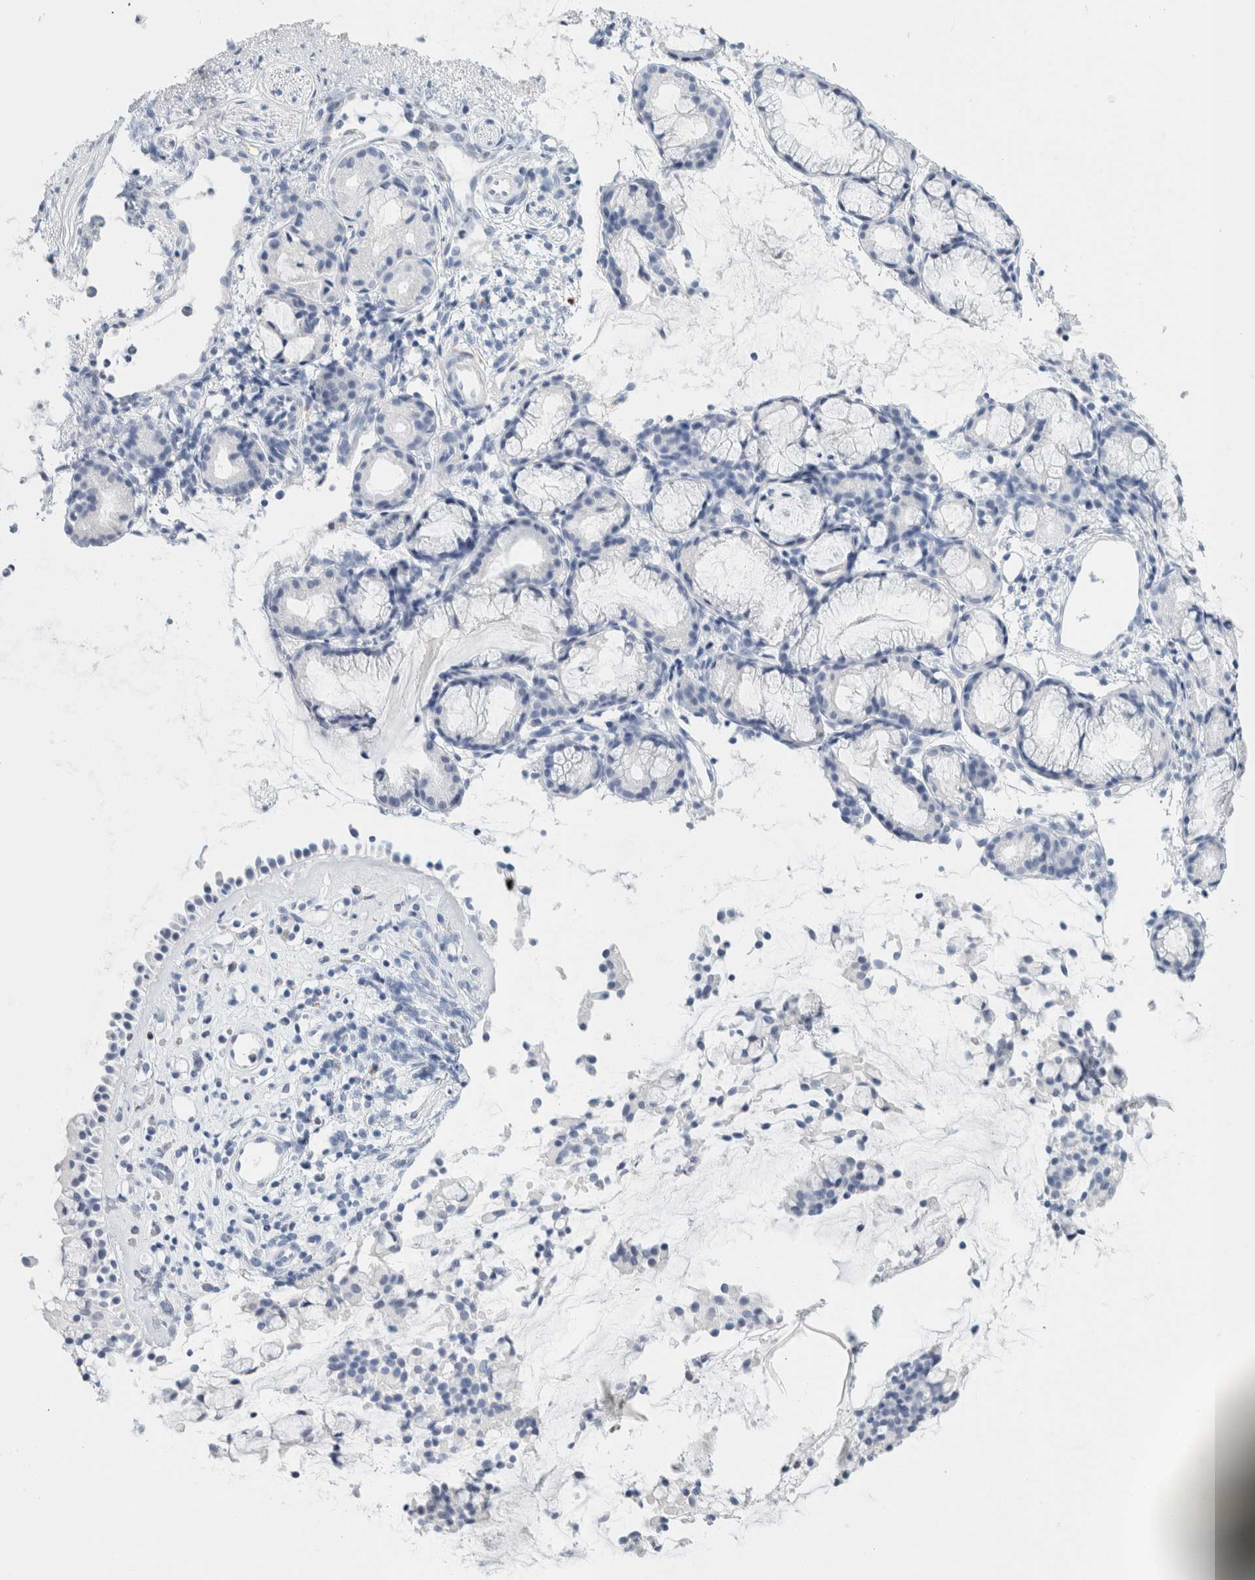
{"staining": {"intensity": "negative", "quantity": "none", "location": "none"}, "tissue": "nasopharynx", "cell_type": "Respiratory epithelial cells", "image_type": "normal", "snomed": [{"axis": "morphology", "description": "Normal tissue, NOS"}, {"axis": "topography", "description": "Nasopharynx"}], "caption": "Immunohistochemistry micrograph of unremarkable nasopharynx: human nasopharynx stained with DAB (3,3'-diaminobenzidine) displays no significant protein staining in respiratory epithelial cells.", "gene": "ARG1", "patient": {"sex": "female", "age": 42}}